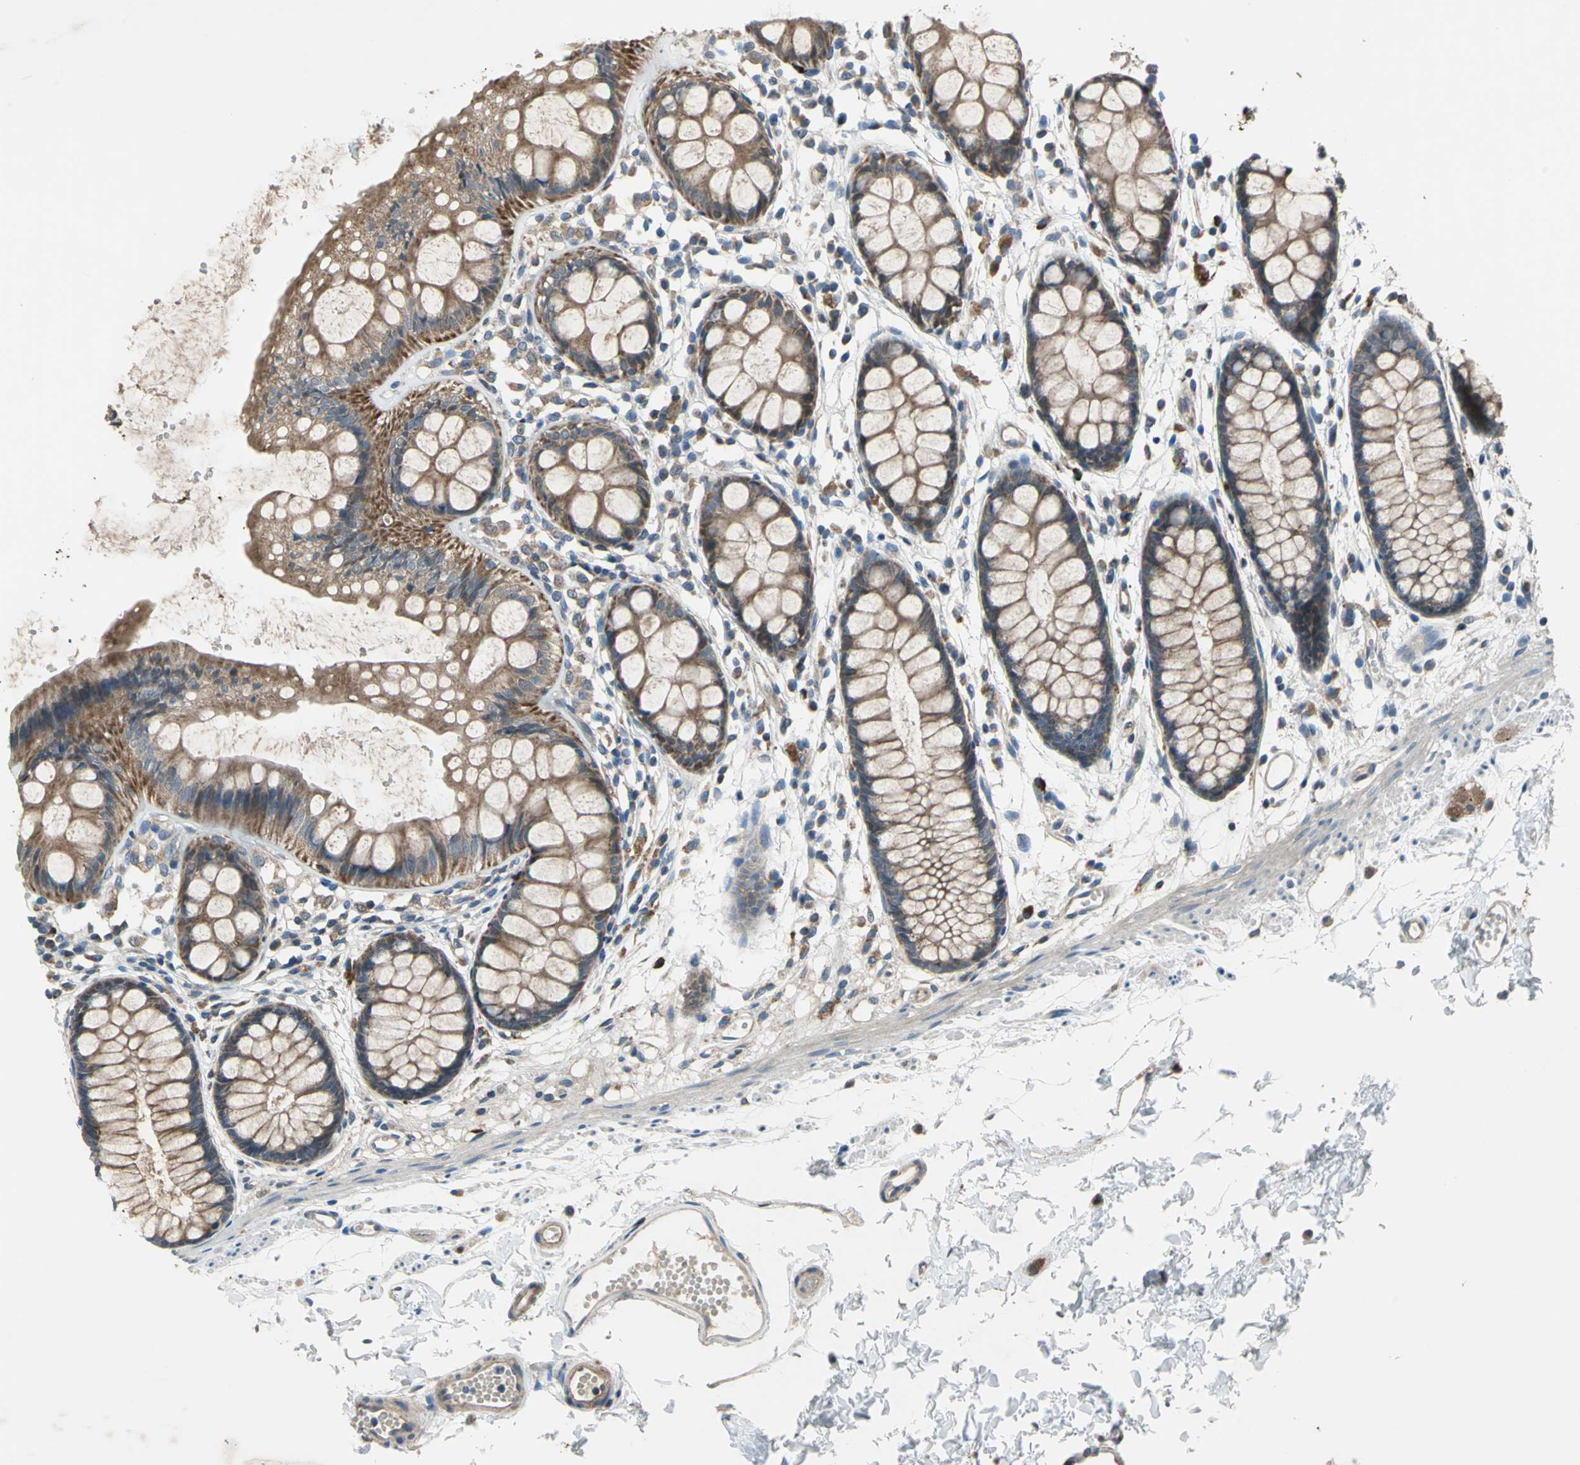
{"staining": {"intensity": "strong", "quantity": ">75%", "location": "cytoplasmic/membranous"}, "tissue": "rectum", "cell_type": "Glandular cells", "image_type": "normal", "snomed": [{"axis": "morphology", "description": "Normal tissue, NOS"}, {"axis": "topography", "description": "Rectum"}], "caption": "A photomicrograph showing strong cytoplasmic/membranous positivity in about >75% of glandular cells in unremarkable rectum, as visualized by brown immunohistochemical staining.", "gene": "TRAK1", "patient": {"sex": "female", "age": 66}}